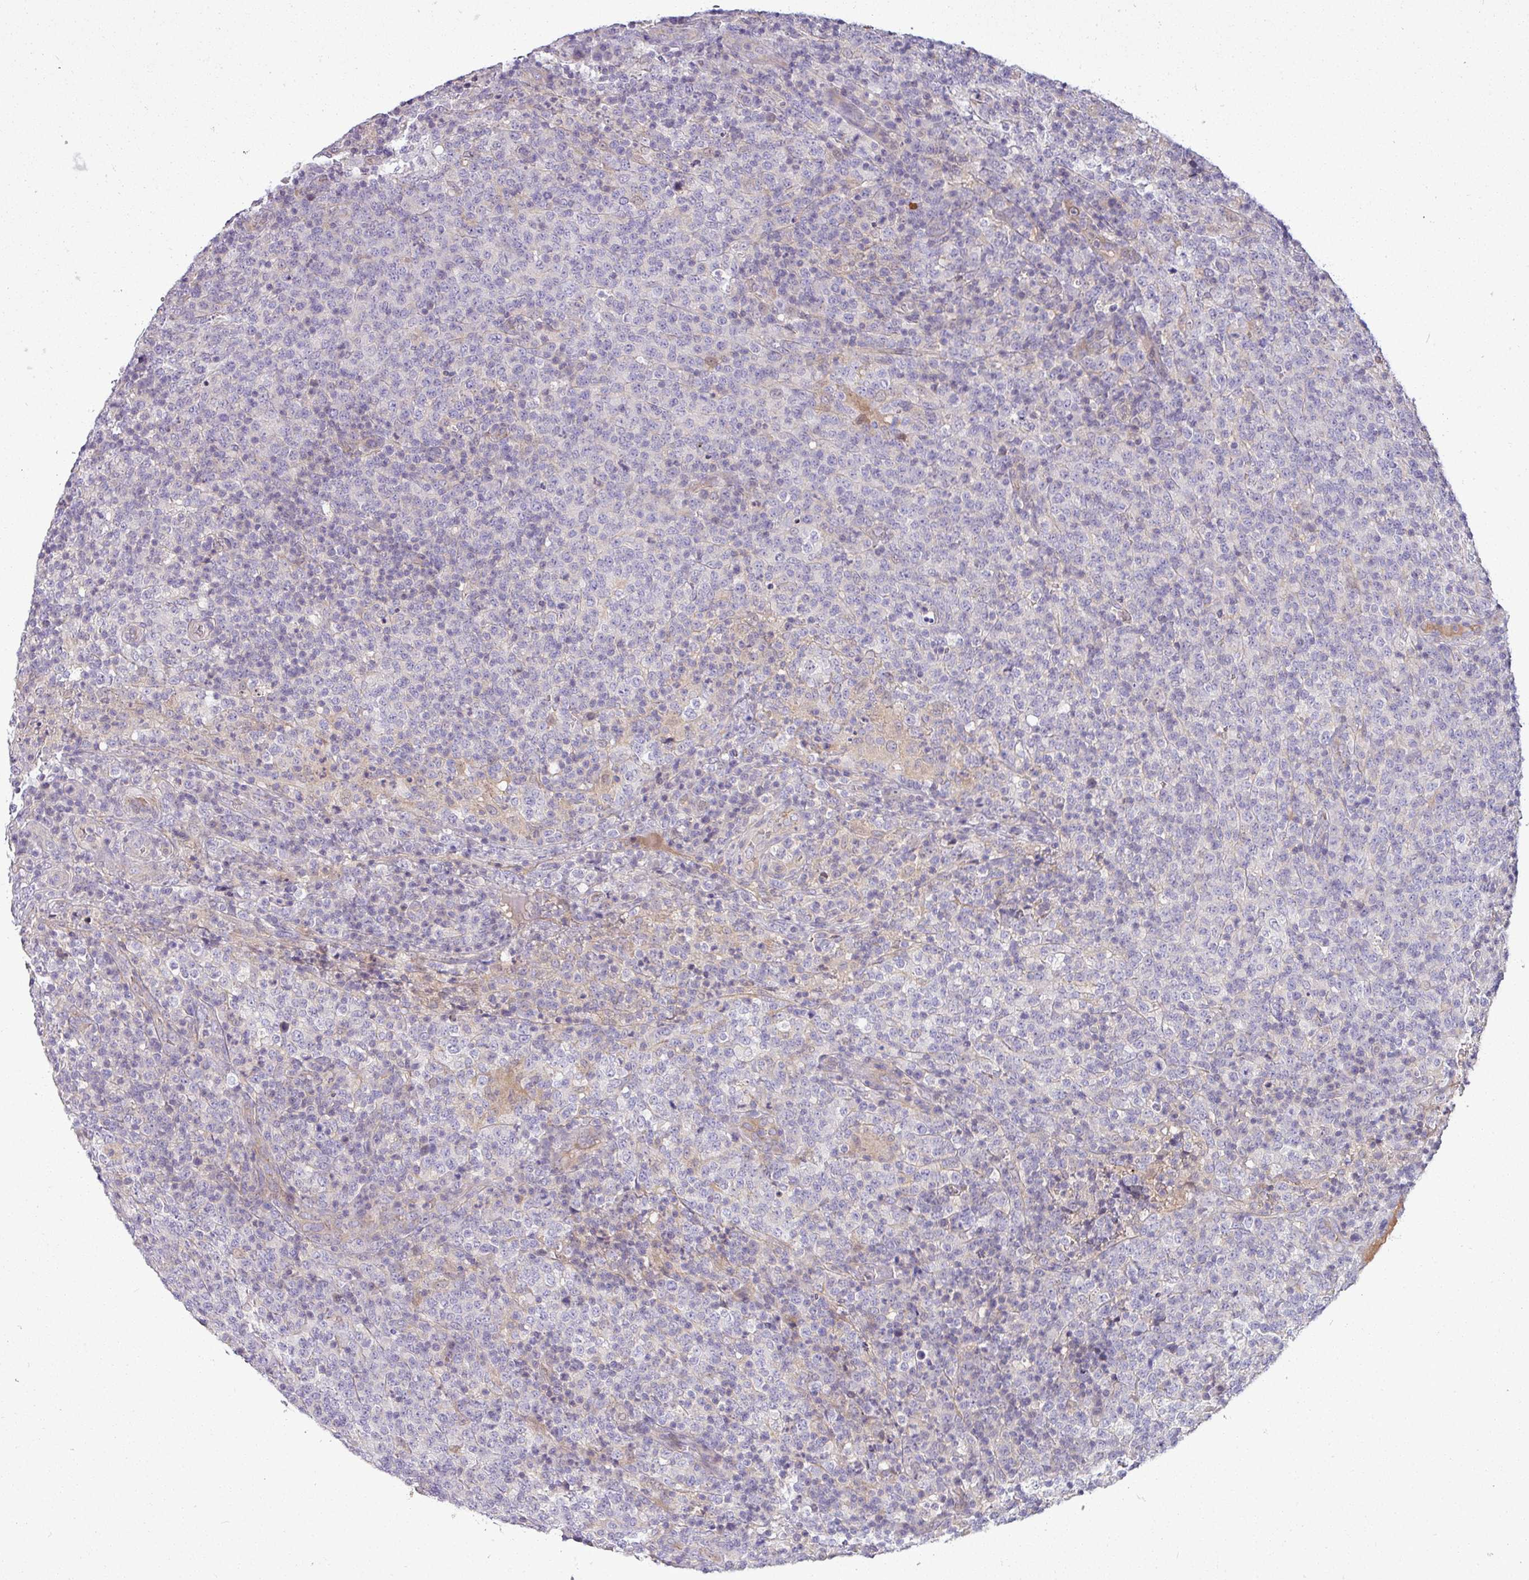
{"staining": {"intensity": "negative", "quantity": "none", "location": "none"}, "tissue": "lymphoma", "cell_type": "Tumor cells", "image_type": "cancer", "snomed": [{"axis": "morphology", "description": "Malignant lymphoma, non-Hodgkin's type, High grade"}, {"axis": "topography", "description": "Lymph node"}], "caption": "This is a photomicrograph of immunohistochemistry staining of lymphoma, which shows no staining in tumor cells.", "gene": "APOM", "patient": {"sex": "male", "age": 54}}